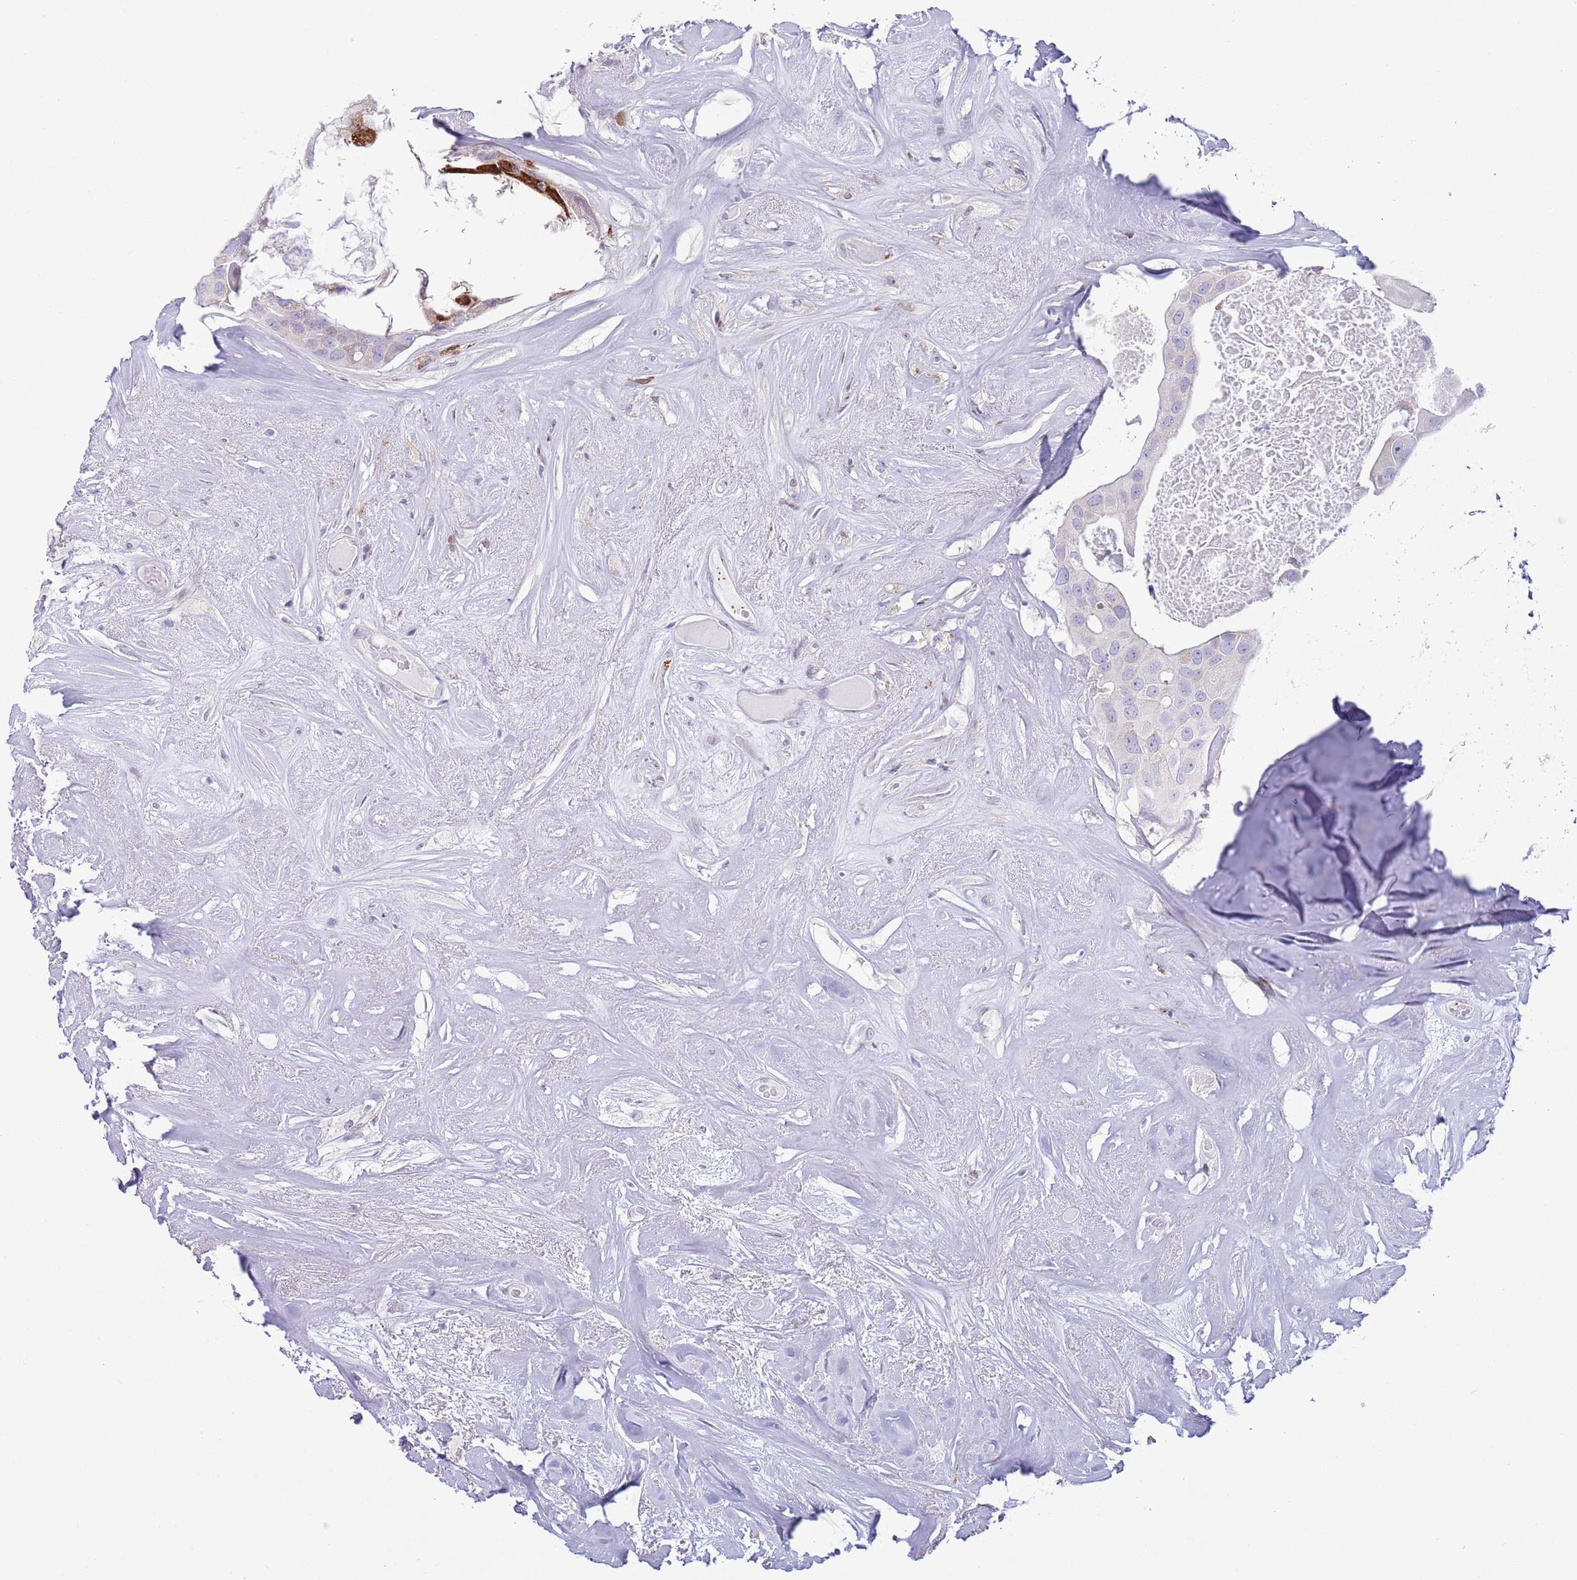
{"staining": {"intensity": "negative", "quantity": "none", "location": "none"}, "tissue": "head and neck cancer", "cell_type": "Tumor cells", "image_type": "cancer", "snomed": [{"axis": "morphology", "description": "Adenocarcinoma, NOS"}, {"axis": "morphology", "description": "Adenocarcinoma, metastatic, NOS"}, {"axis": "topography", "description": "Head-Neck"}], "caption": "A histopathology image of human head and neck adenocarcinoma is negative for staining in tumor cells. The staining was performed using DAB (3,3'-diaminobenzidine) to visualize the protein expression in brown, while the nuclei were stained in blue with hematoxylin (Magnification: 20x).", "gene": "ANO8", "patient": {"sex": "male", "age": 75}}